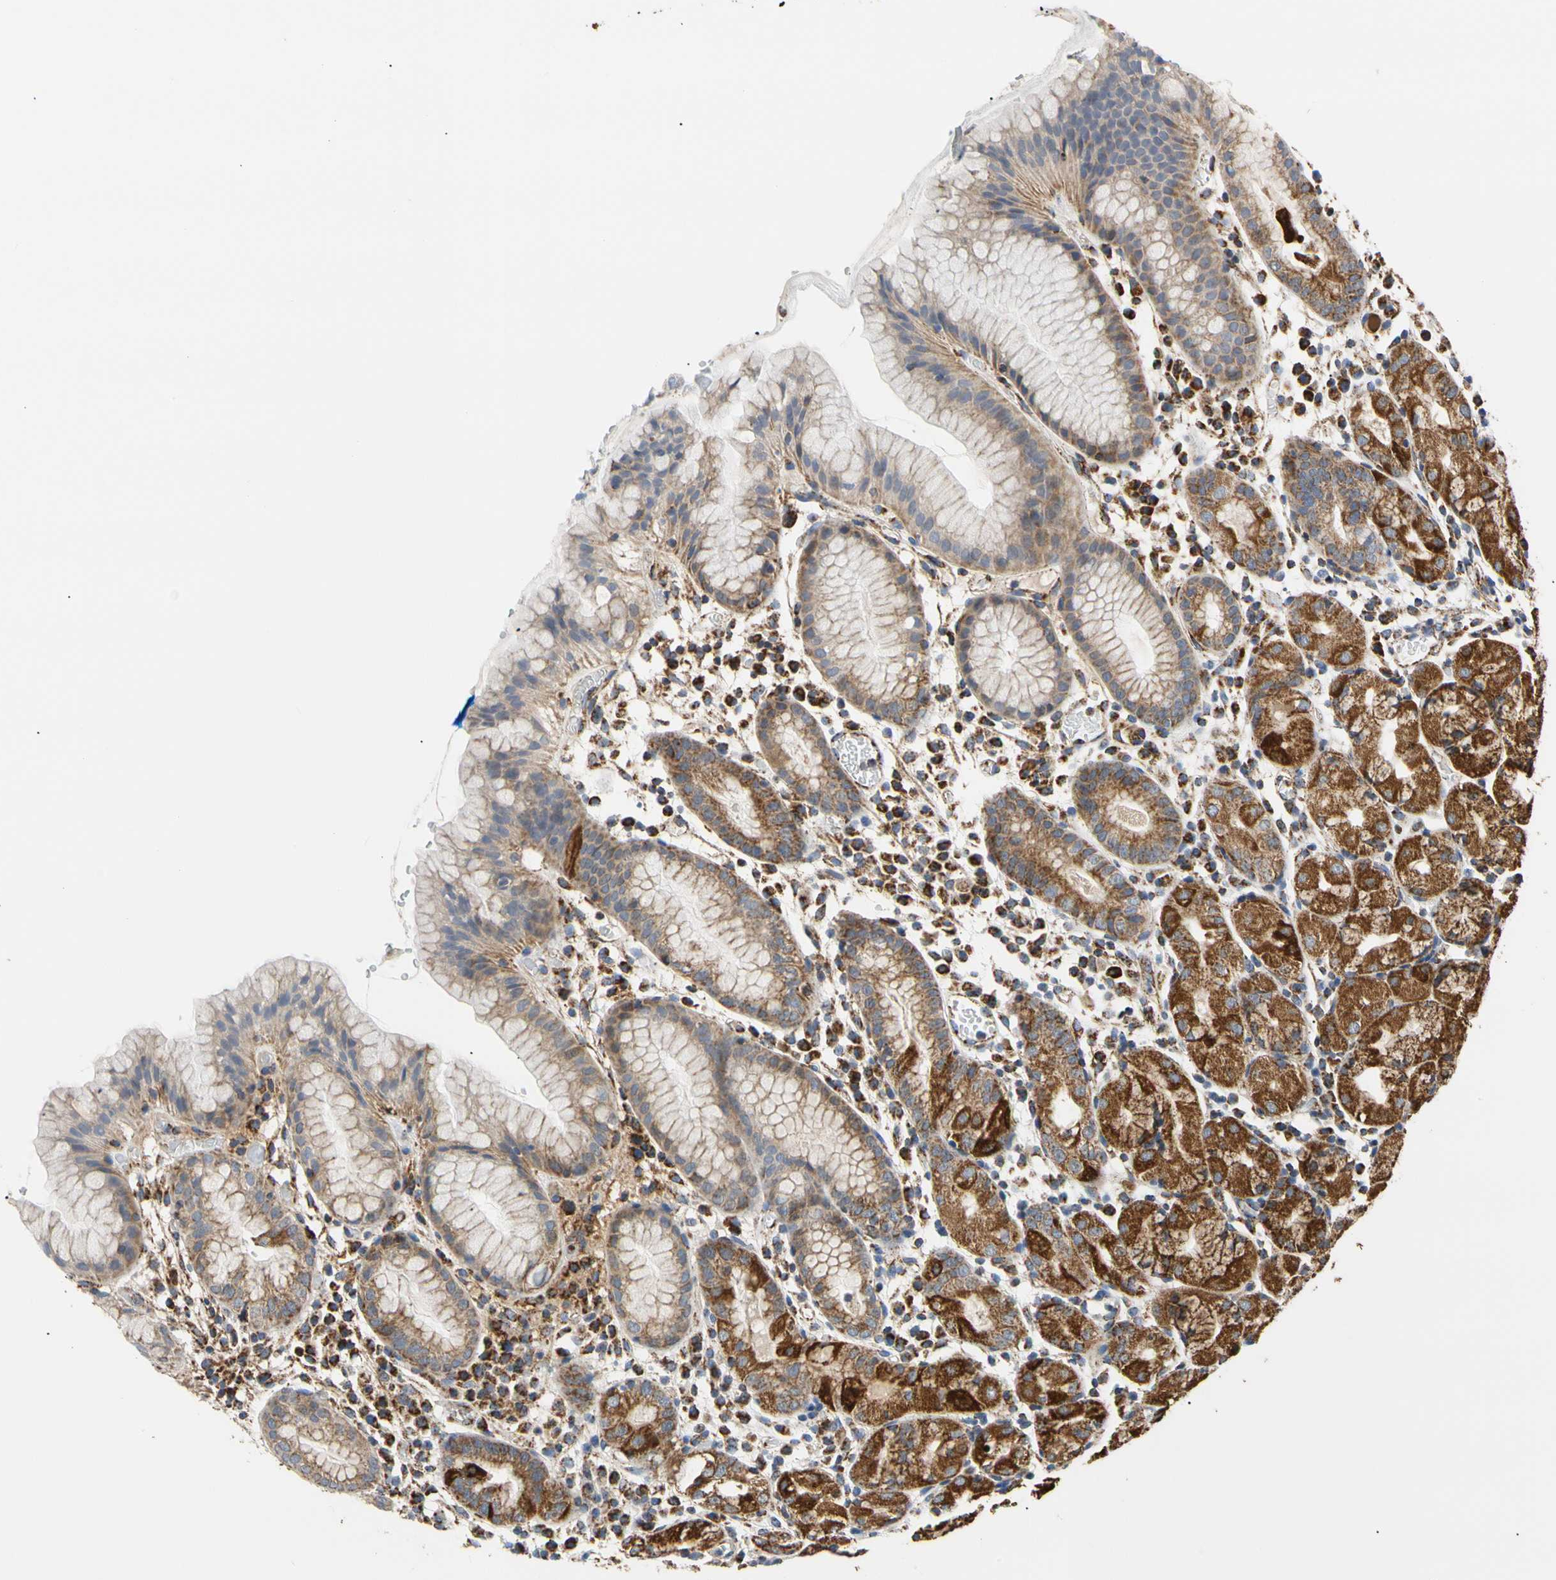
{"staining": {"intensity": "strong", "quantity": ">75%", "location": "cytoplasmic/membranous"}, "tissue": "stomach", "cell_type": "Glandular cells", "image_type": "normal", "snomed": [{"axis": "morphology", "description": "Normal tissue, NOS"}, {"axis": "topography", "description": "Stomach"}, {"axis": "topography", "description": "Stomach, lower"}], "caption": "This histopathology image shows immunohistochemistry staining of normal stomach, with high strong cytoplasmic/membranous expression in about >75% of glandular cells.", "gene": "ACAT1", "patient": {"sex": "female", "age": 75}}